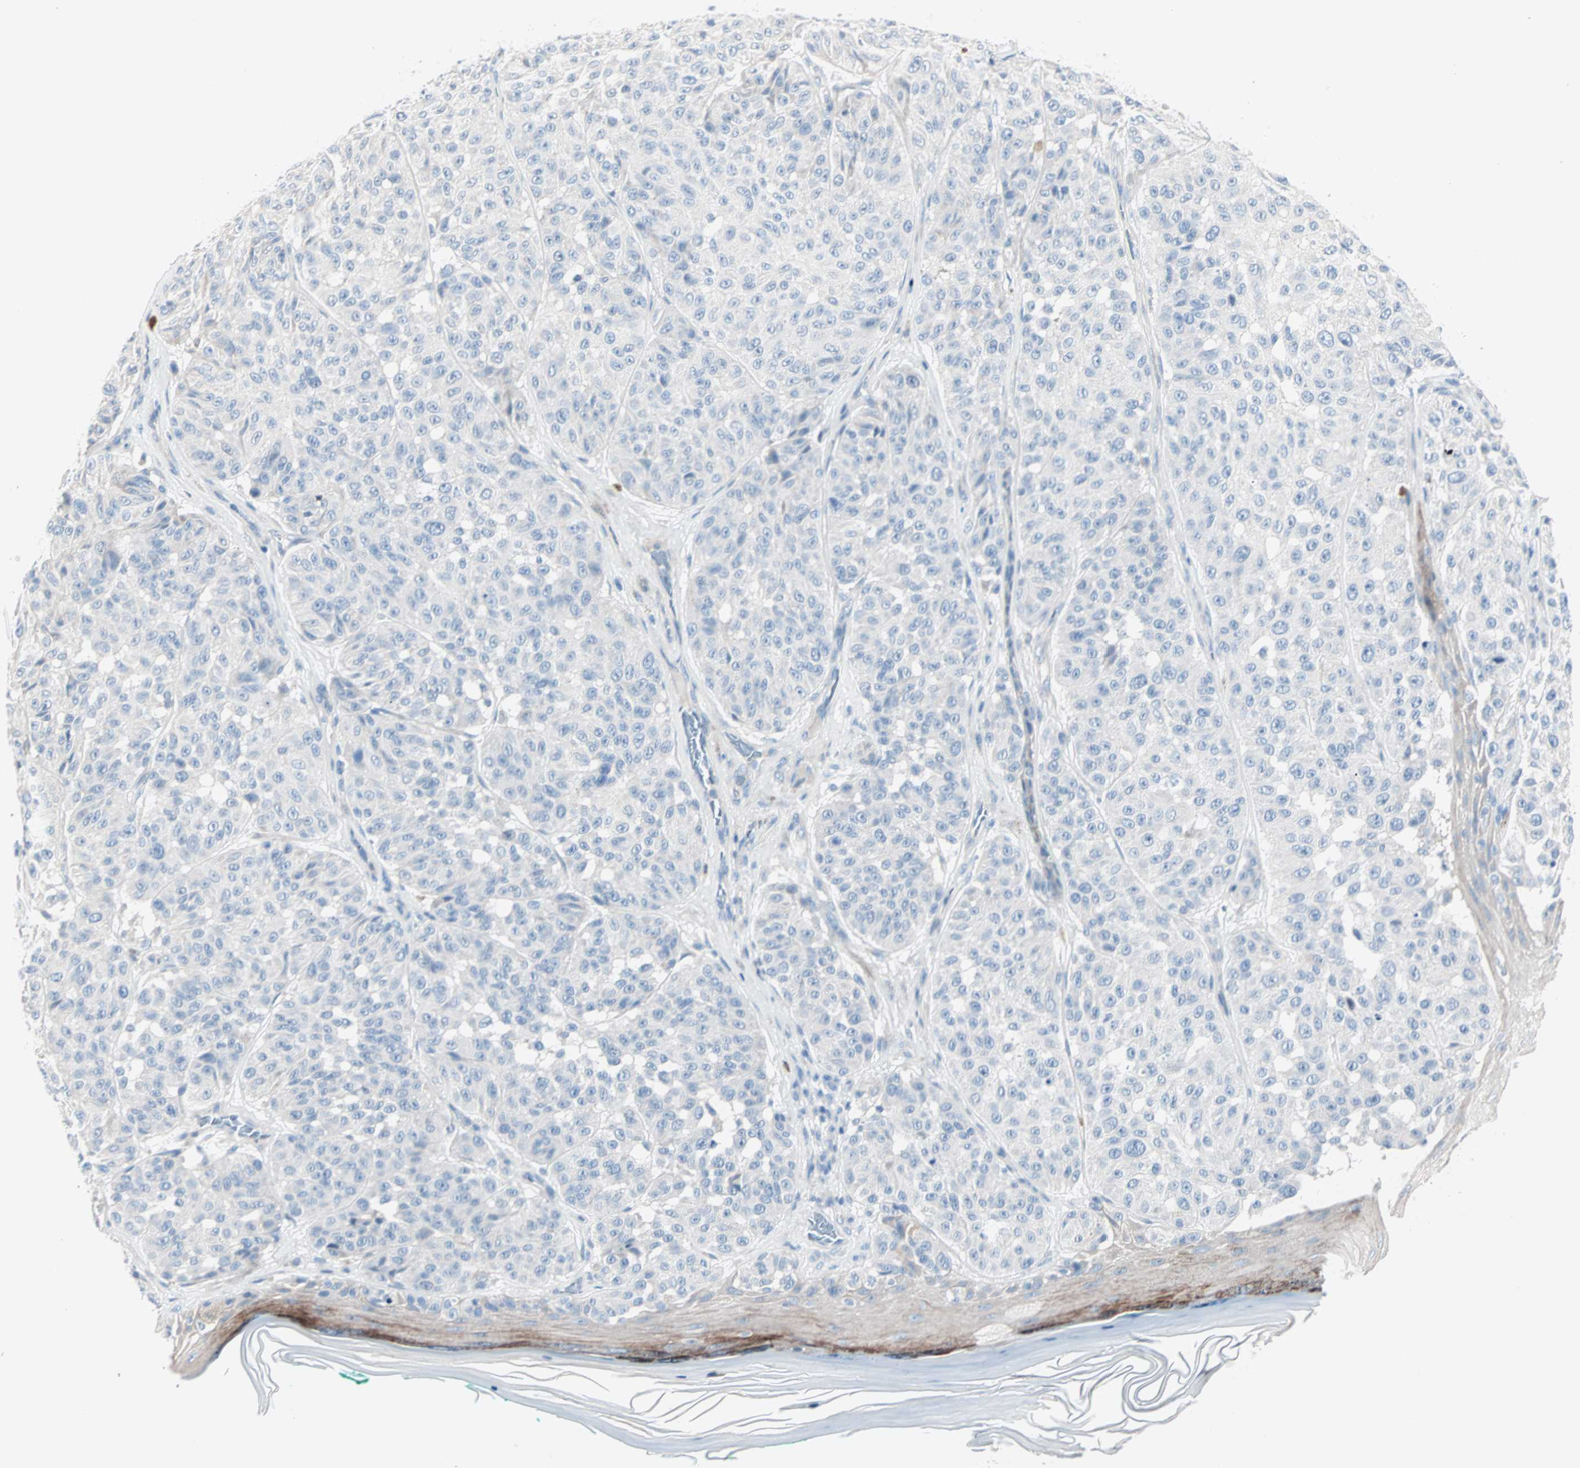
{"staining": {"intensity": "negative", "quantity": "none", "location": "none"}, "tissue": "melanoma", "cell_type": "Tumor cells", "image_type": "cancer", "snomed": [{"axis": "morphology", "description": "Malignant melanoma, NOS"}, {"axis": "topography", "description": "Skin"}], "caption": "Protein analysis of malignant melanoma exhibits no significant expression in tumor cells. The staining was performed using DAB to visualize the protein expression in brown, while the nuclei were stained in blue with hematoxylin (Magnification: 20x).", "gene": "NEFH", "patient": {"sex": "female", "age": 46}}